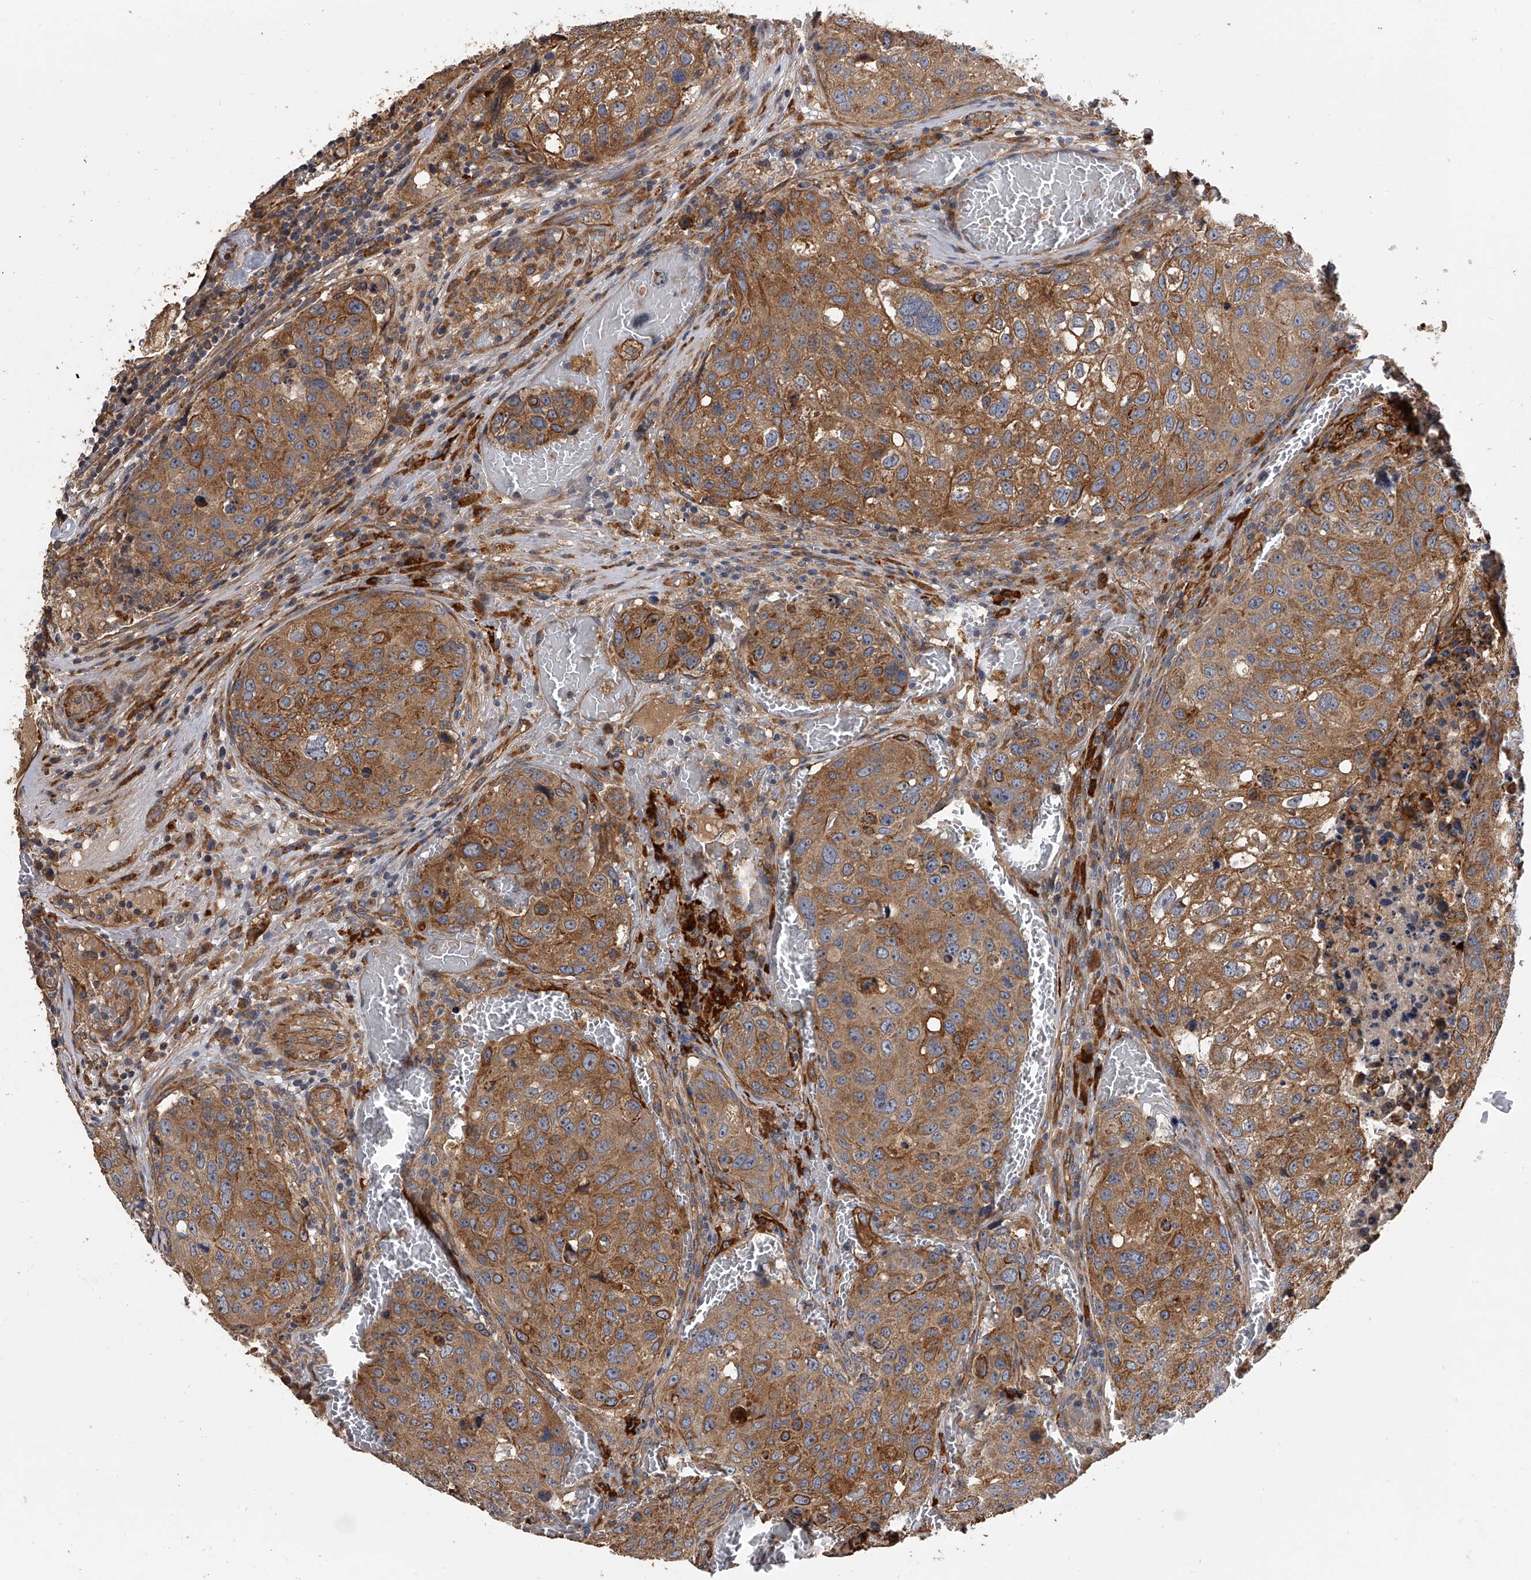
{"staining": {"intensity": "moderate", "quantity": ">75%", "location": "cytoplasmic/membranous"}, "tissue": "urothelial cancer", "cell_type": "Tumor cells", "image_type": "cancer", "snomed": [{"axis": "morphology", "description": "Urothelial carcinoma, High grade"}, {"axis": "topography", "description": "Lymph node"}, {"axis": "topography", "description": "Urinary bladder"}], "caption": "The micrograph demonstrates immunohistochemical staining of urothelial cancer. There is moderate cytoplasmic/membranous expression is present in about >75% of tumor cells.", "gene": "EXOC4", "patient": {"sex": "male", "age": 51}}